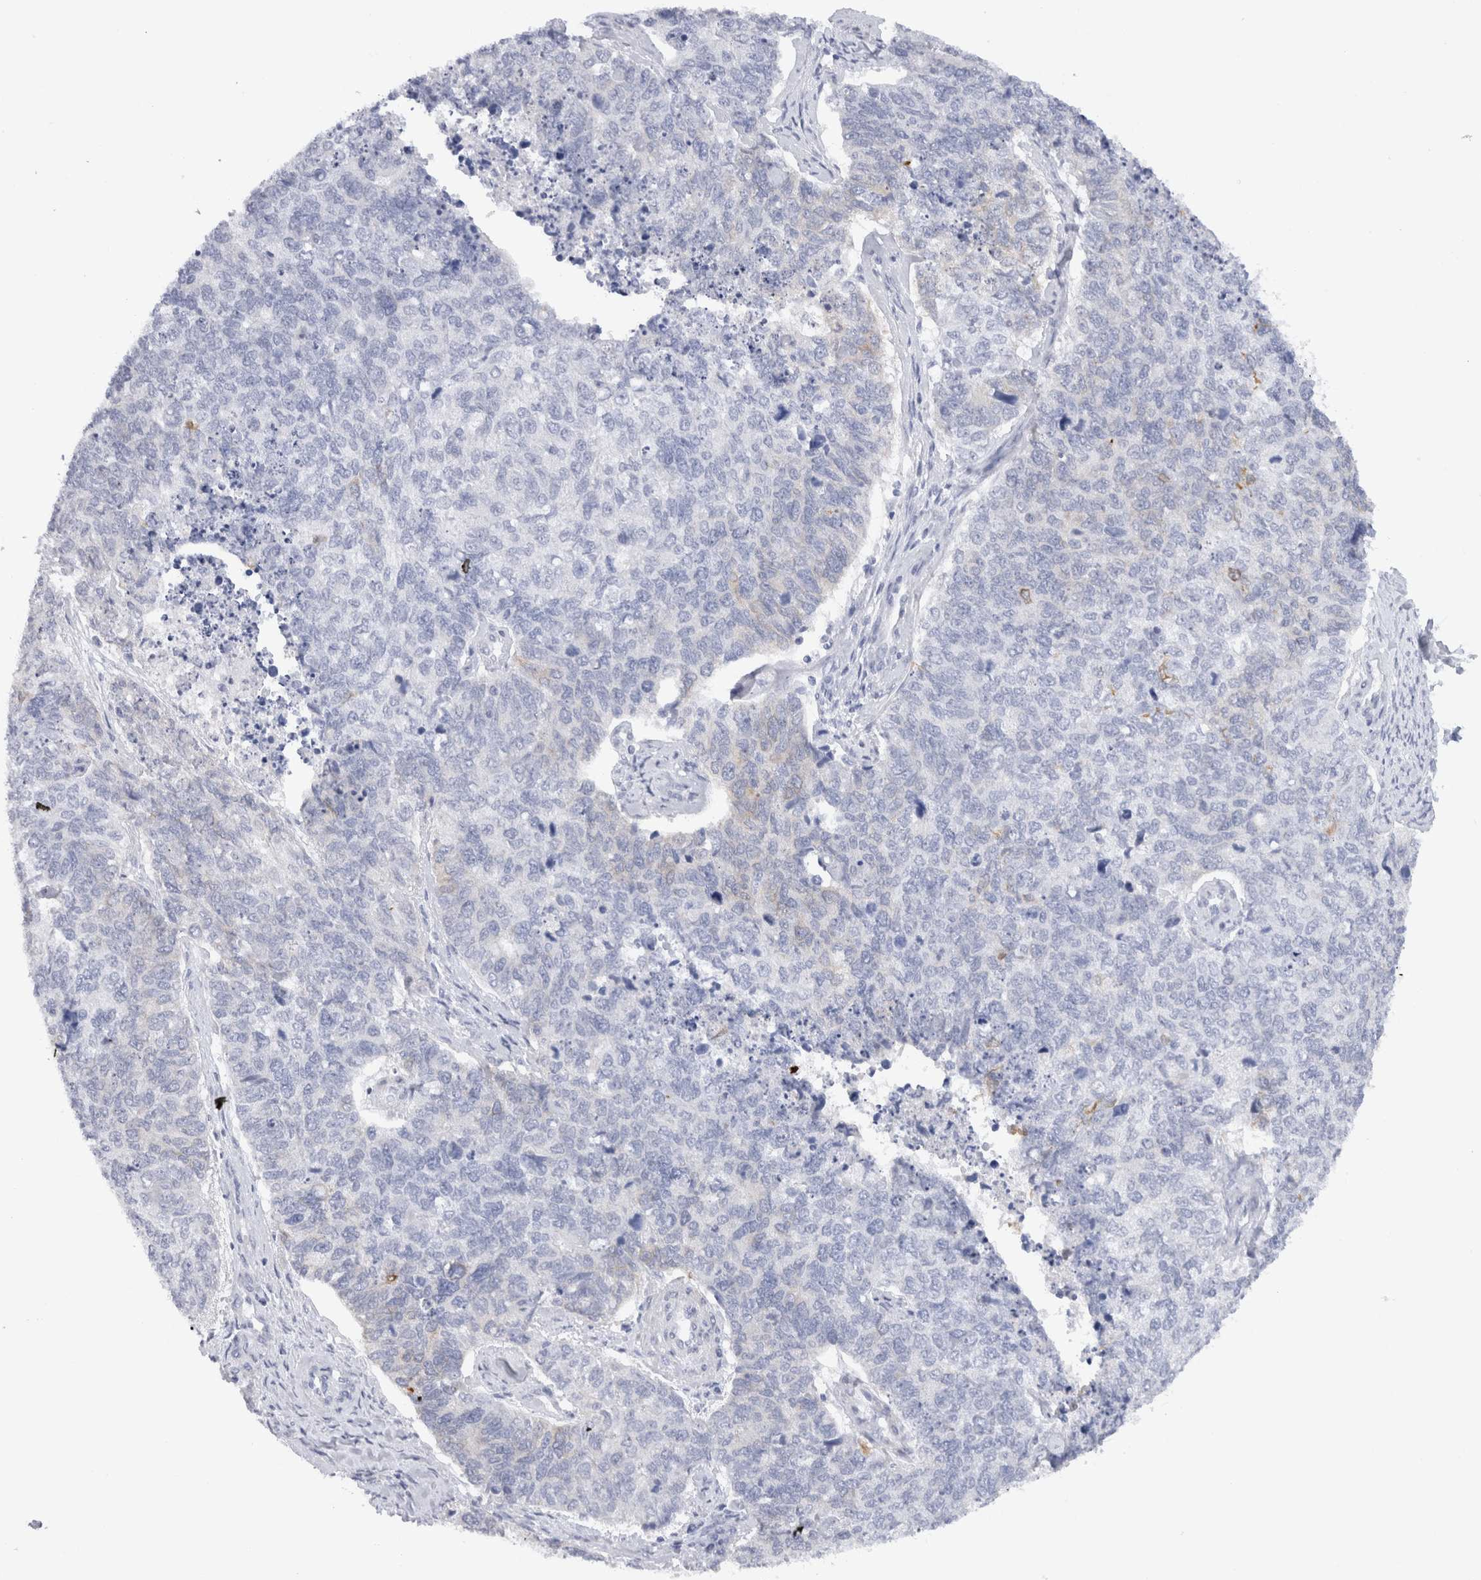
{"staining": {"intensity": "negative", "quantity": "none", "location": "none"}, "tissue": "cervical cancer", "cell_type": "Tumor cells", "image_type": "cancer", "snomed": [{"axis": "morphology", "description": "Squamous cell carcinoma, NOS"}, {"axis": "topography", "description": "Cervix"}], "caption": "IHC micrograph of neoplastic tissue: human cervical squamous cell carcinoma stained with DAB demonstrates no significant protein positivity in tumor cells.", "gene": "C9orf50", "patient": {"sex": "female", "age": 63}}